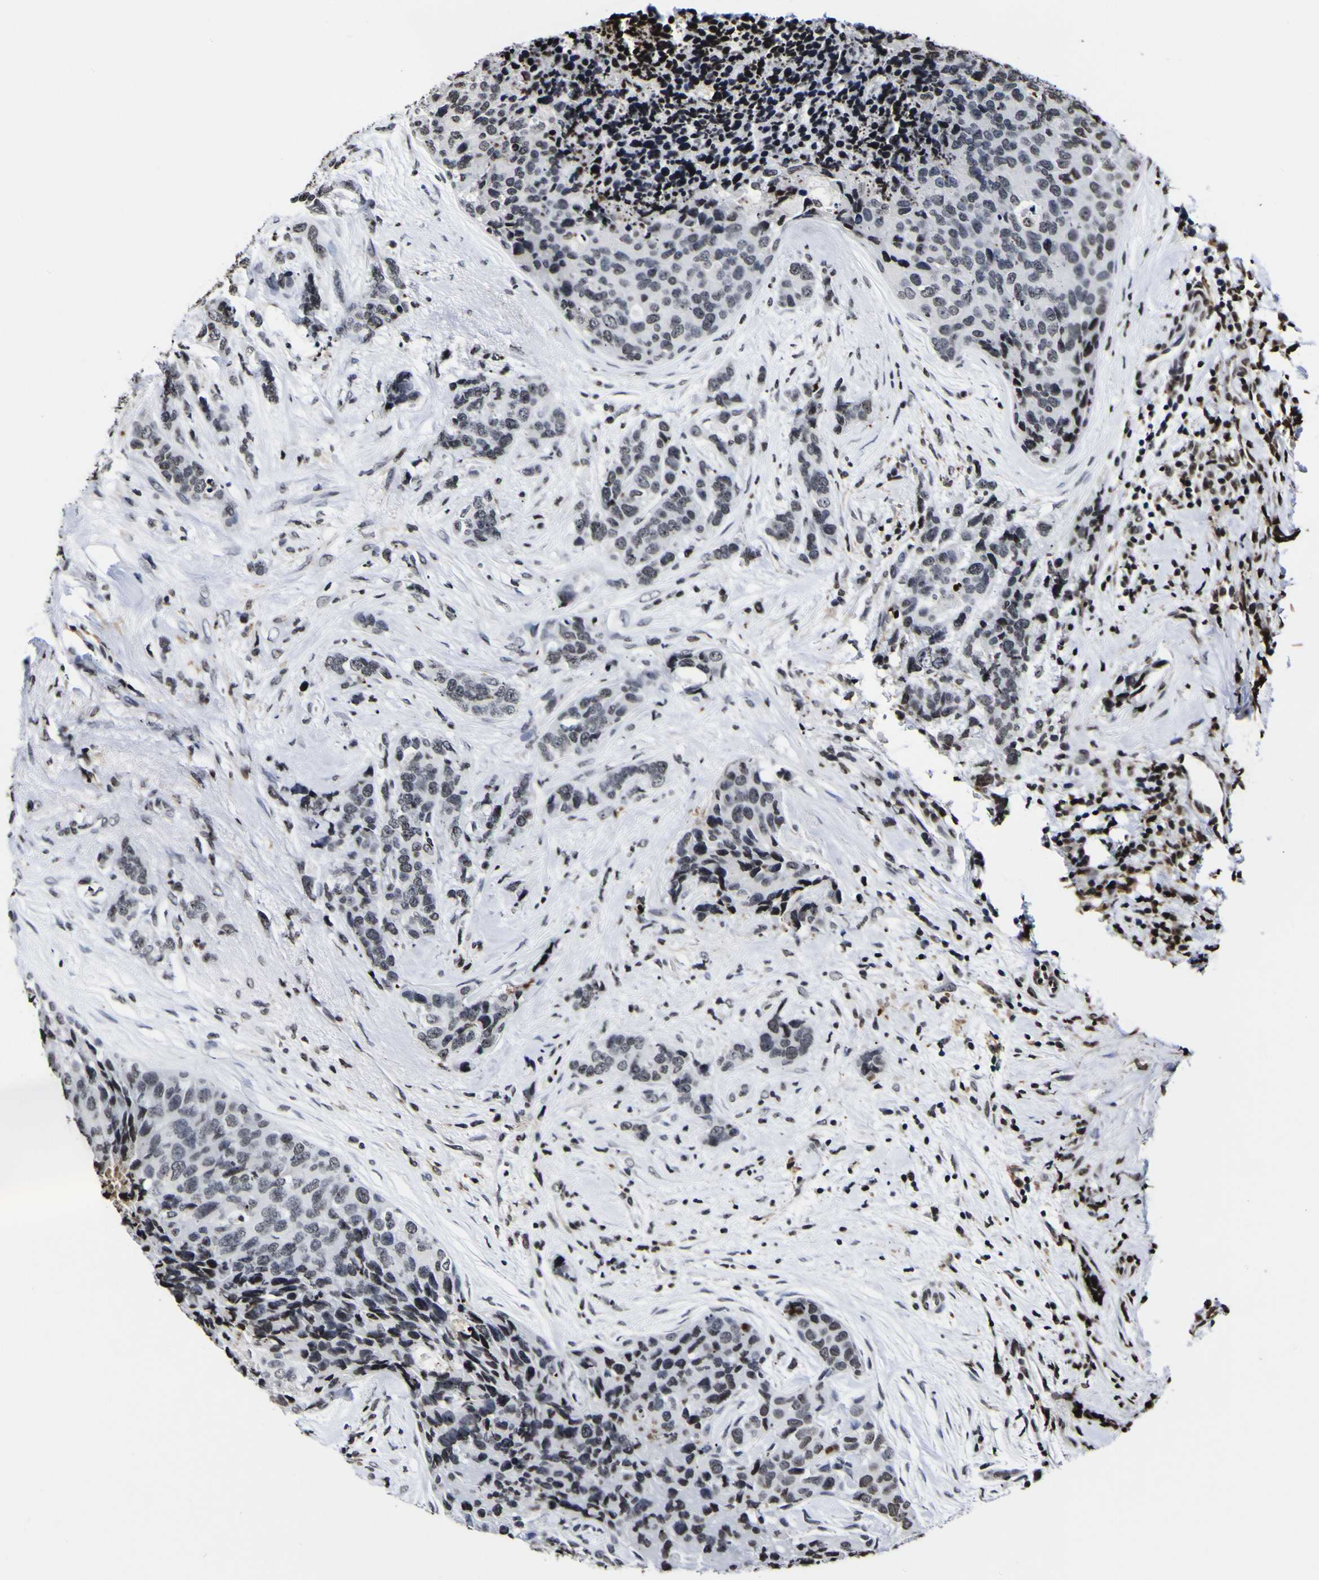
{"staining": {"intensity": "moderate", "quantity": "25%-75%", "location": "nuclear"}, "tissue": "breast cancer", "cell_type": "Tumor cells", "image_type": "cancer", "snomed": [{"axis": "morphology", "description": "Lobular carcinoma"}, {"axis": "topography", "description": "Breast"}], "caption": "A photomicrograph showing moderate nuclear expression in approximately 25%-75% of tumor cells in breast cancer, as visualized by brown immunohistochemical staining.", "gene": "PIAS1", "patient": {"sex": "female", "age": 59}}